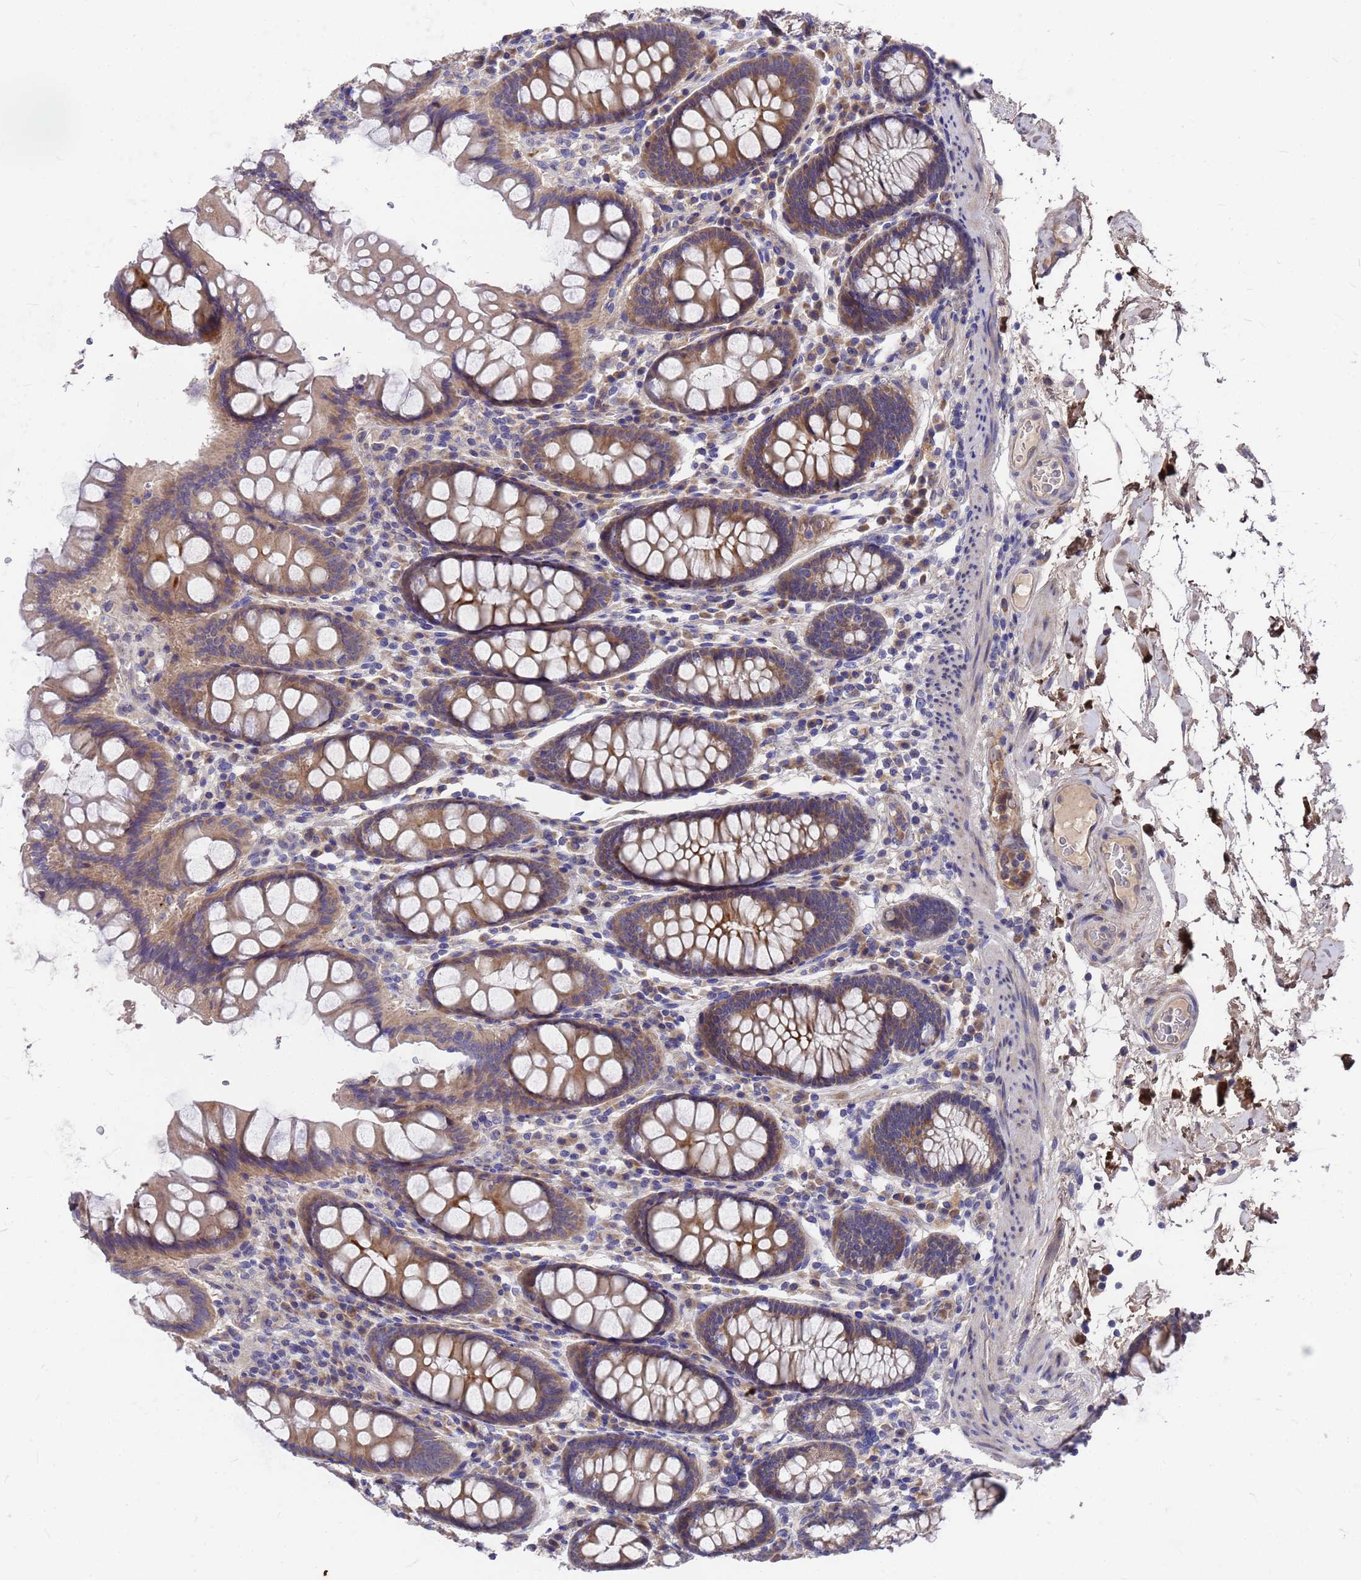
{"staining": {"intensity": "weak", "quantity": "<25%", "location": "cytoplasmic/membranous"}, "tissue": "colon", "cell_type": "Endothelial cells", "image_type": "normal", "snomed": [{"axis": "morphology", "description": "Normal tissue, NOS"}, {"axis": "topography", "description": "Colon"}], "caption": "Endothelial cells show no significant protein staining in normal colon.", "gene": "ZNF717", "patient": {"sex": "female", "age": 79}}